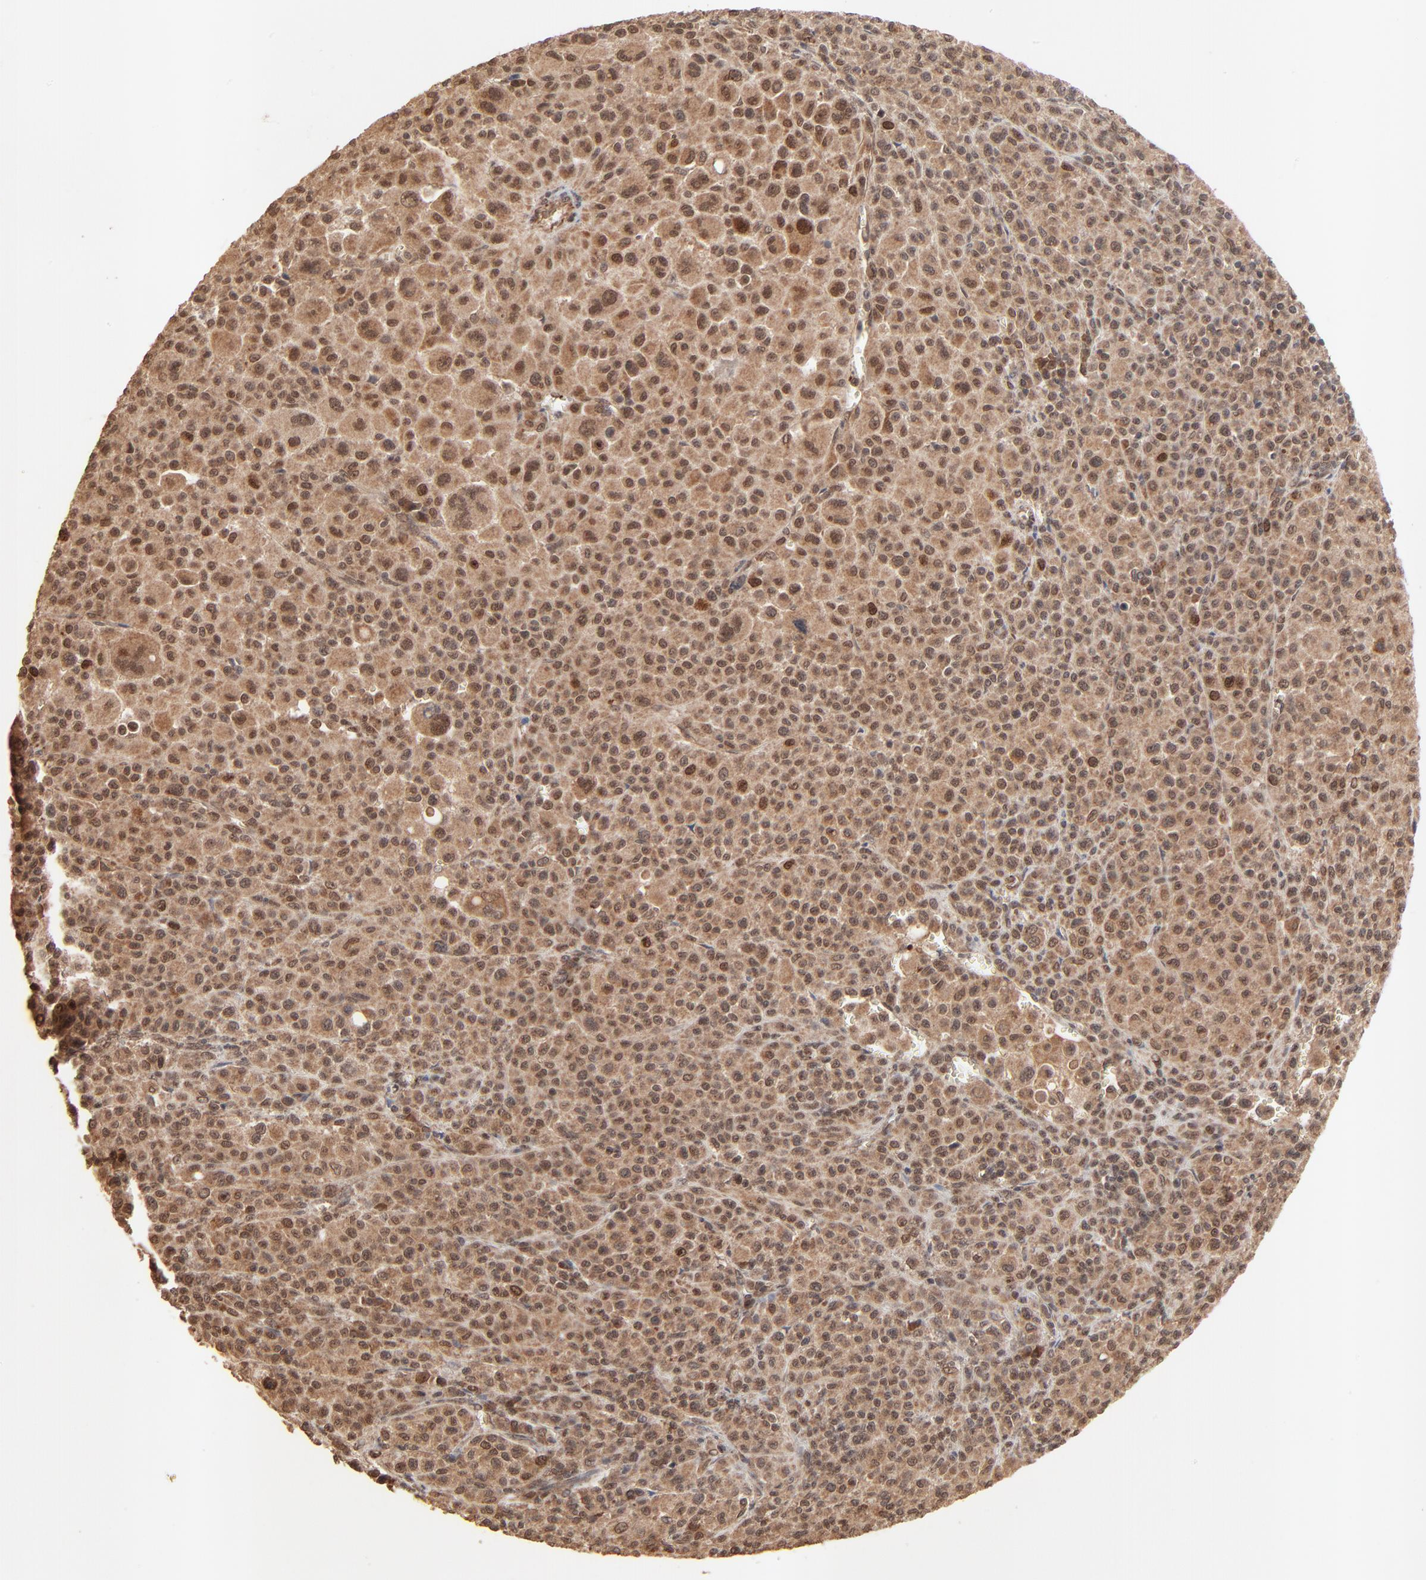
{"staining": {"intensity": "moderate", "quantity": ">75%", "location": "cytoplasmic/membranous,nuclear"}, "tissue": "melanoma", "cell_type": "Tumor cells", "image_type": "cancer", "snomed": [{"axis": "morphology", "description": "Malignant melanoma, Metastatic site"}, {"axis": "topography", "description": "Skin"}], "caption": "Immunohistochemistry (IHC) (DAB (3,3'-diaminobenzidine)) staining of human melanoma exhibits moderate cytoplasmic/membranous and nuclear protein positivity in about >75% of tumor cells. Using DAB (brown) and hematoxylin (blue) stains, captured at high magnification using brightfield microscopy.", "gene": "FAM227A", "patient": {"sex": "female", "age": 74}}